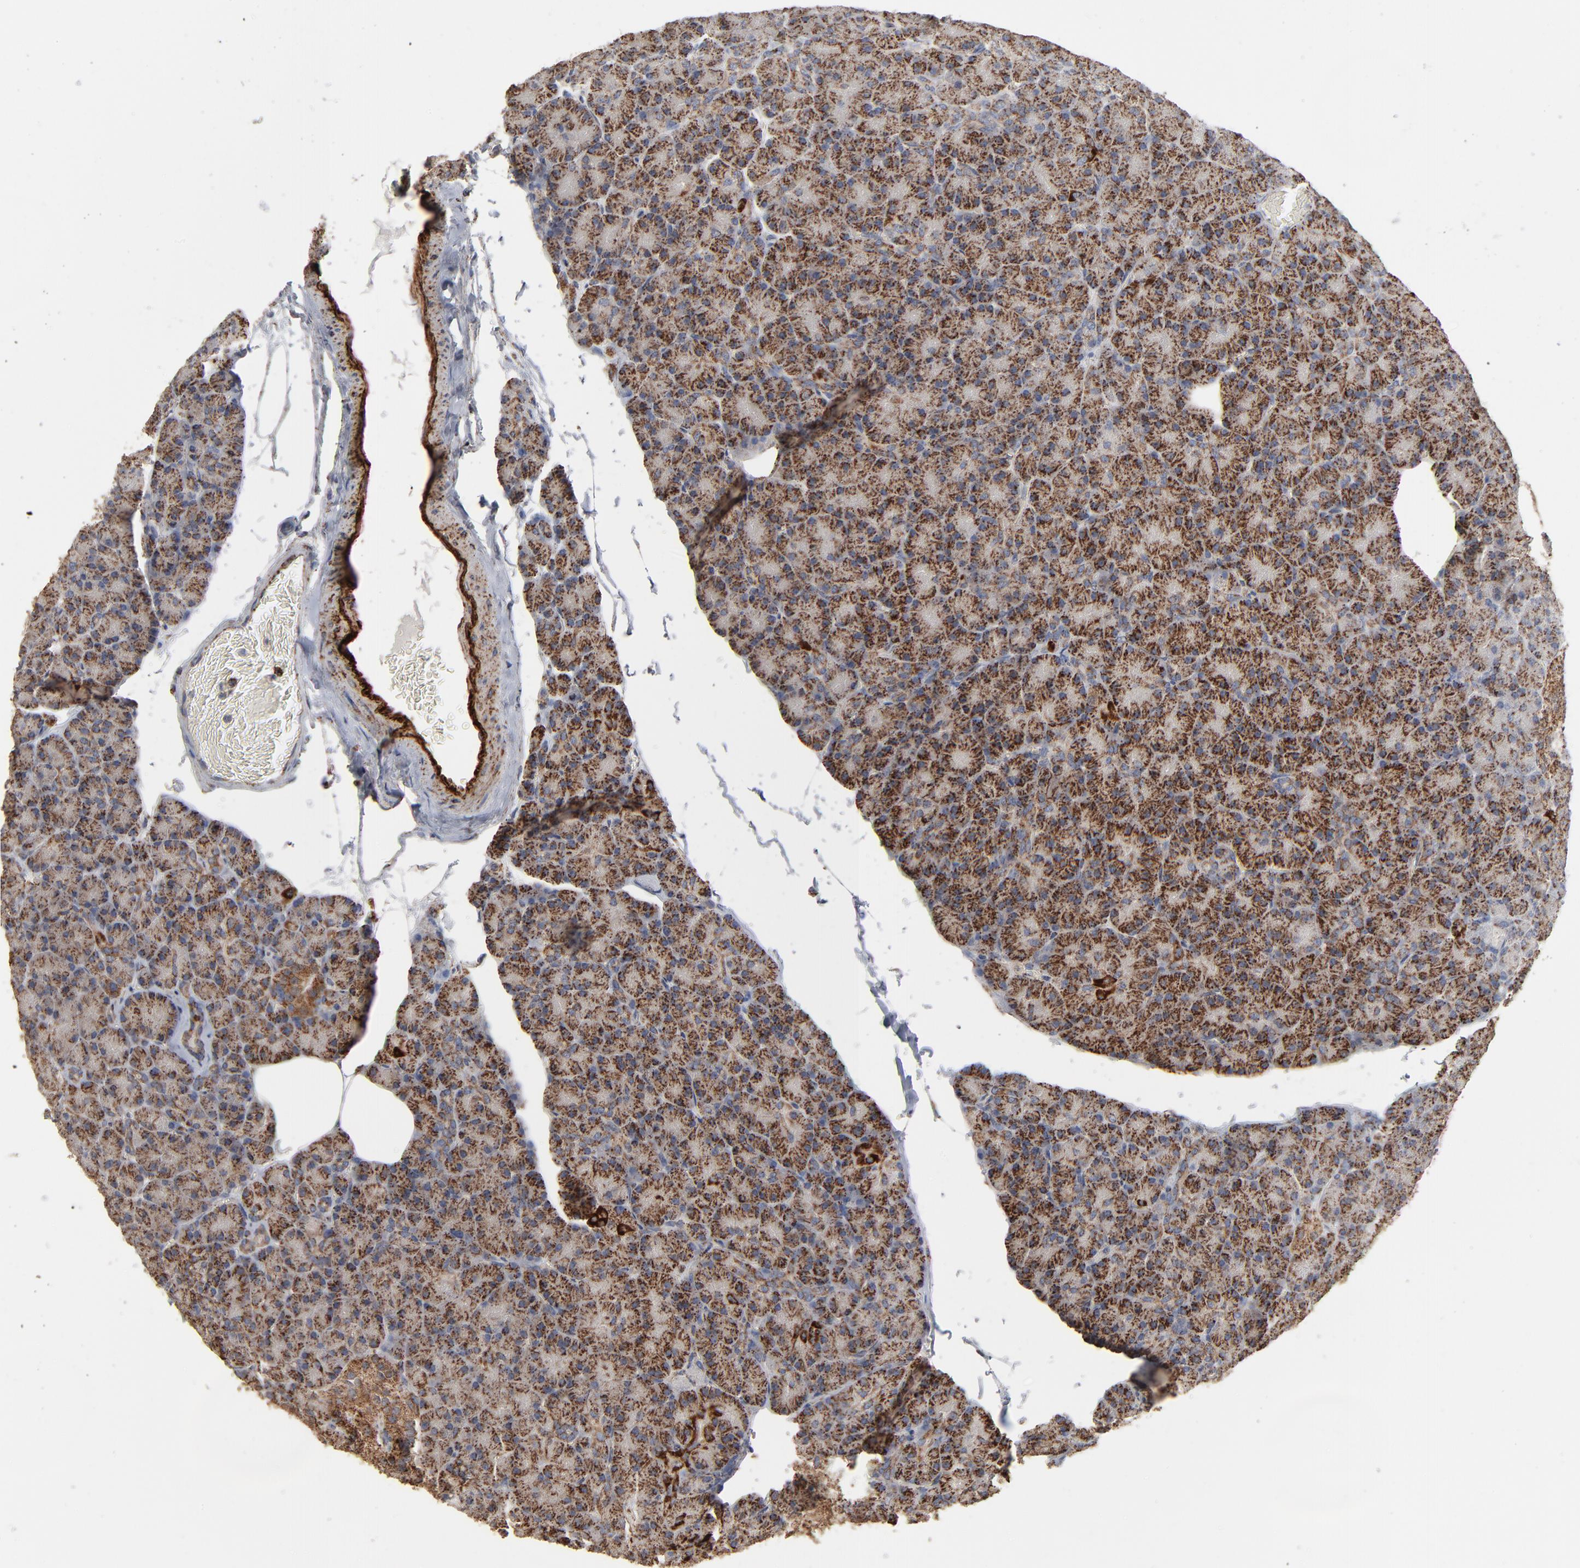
{"staining": {"intensity": "strong", "quantity": ">75%", "location": "cytoplasmic/membranous"}, "tissue": "pancreas", "cell_type": "Exocrine glandular cells", "image_type": "normal", "snomed": [{"axis": "morphology", "description": "Normal tissue, NOS"}, {"axis": "topography", "description": "Pancreas"}], "caption": "This histopathology image shows immunohistochemistry (IHC) staining of unremarkable pancreas, with high strong cytoplasmic/membranous positivity in about >75% of exocrine glandular cells.", "gene": "UQCRC1", "patient": {"sex": "female", "age": 43}}